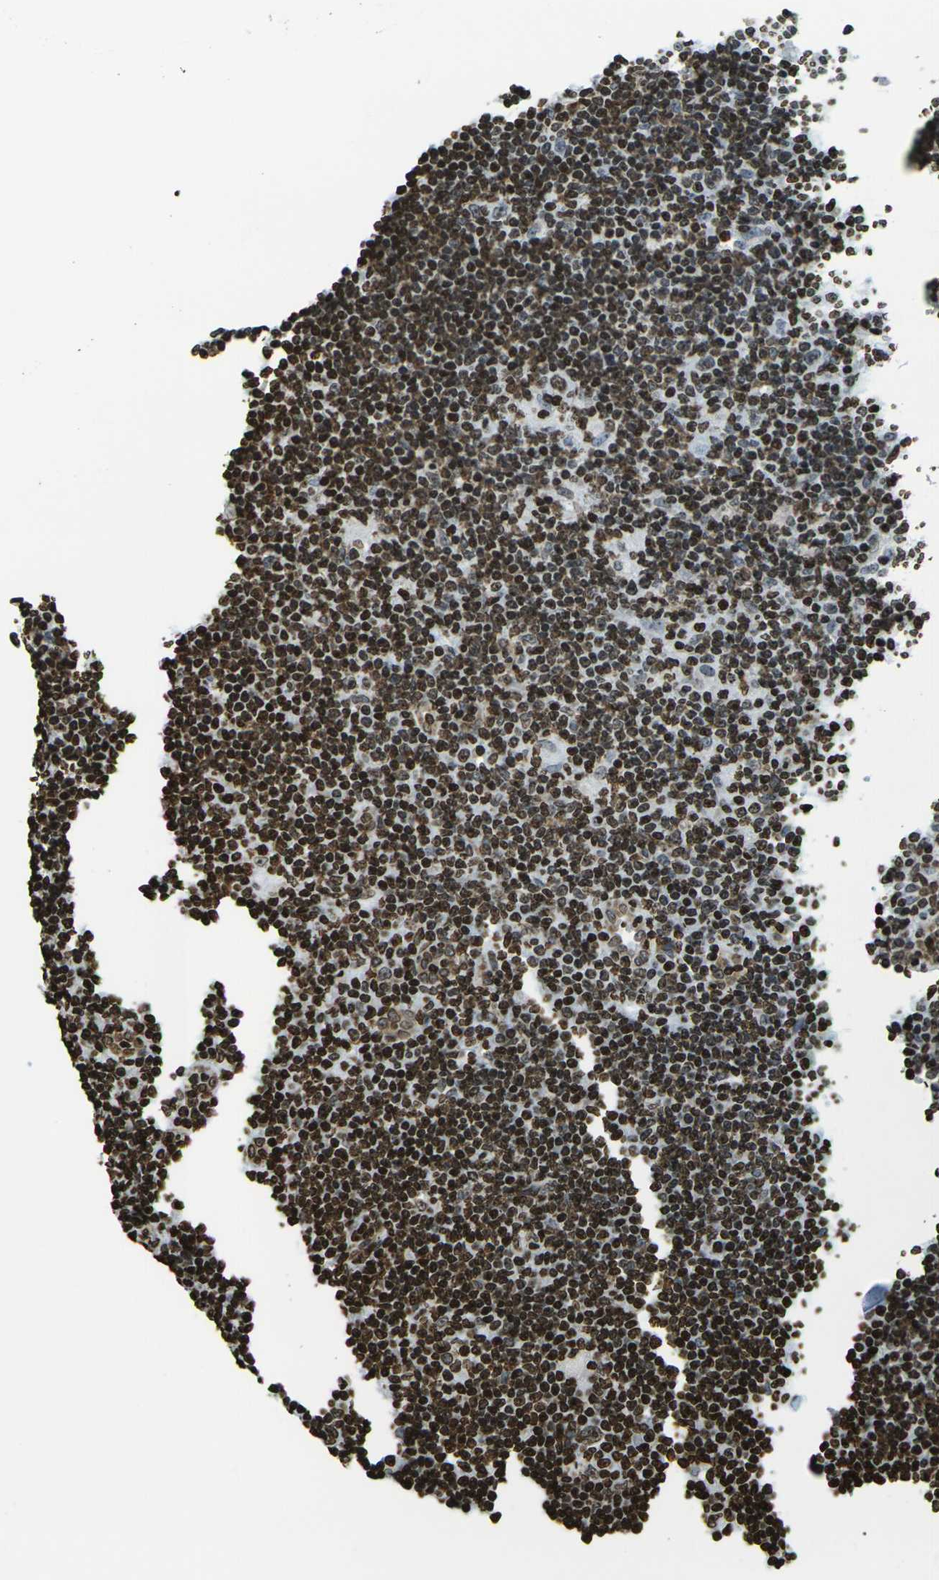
{"staining": {"intensity": "moderate", "quantity": ">75%", "location": "nuclear"}, "tissue": "lymphoma", "cell_type": "Tumor cells", "image_type": "cancer", "snomed": [{"axis": "morphology", "description": "Hodgkin's disease, NOS"}, {"axis": "topography", "description": "Lymph node"}], "caption": "Lymphoma stained for a protein (brown) shows moderate nuclear positive positivity in approximately >75% of tumor cells.", "gene": "H1-2", "patient": {"sex": "female", "age": 57}}